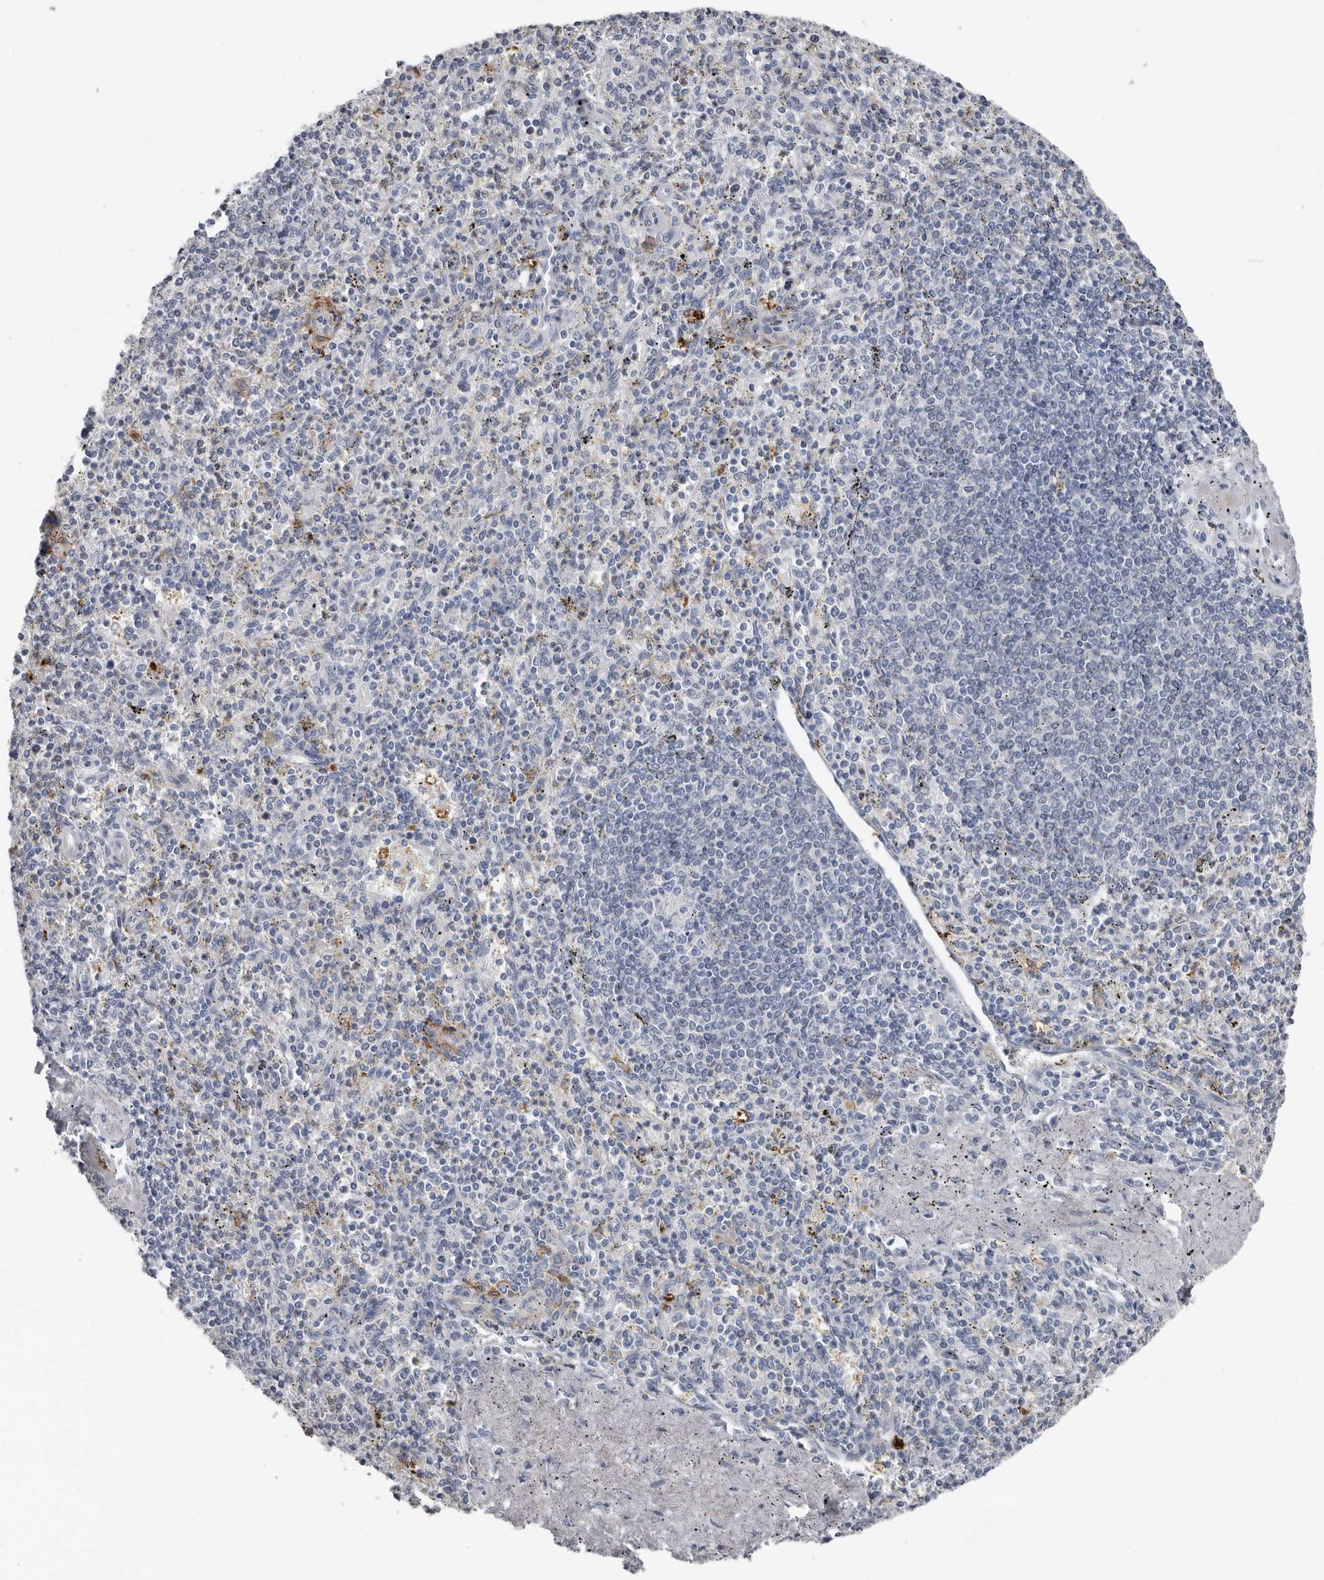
{"staining": {"intensity": "negative", "quantity": "none", "location": "none"}, "tissue": "spleen", "cell_type": "Cells in red pulp", "image_type": "normal", "snomed": [{"axis": "morphology", "description": "Normal tissue, NOS"}, {"axis": "topography", "description": "Spleen"}], "caption": "A high-resolution image shows immunohistochemistry staining of normal spleen, which displays no significant positivity in cells in red pulp.", "gene": "FABP7", "patient": {"sex": "male", "age": 72}}